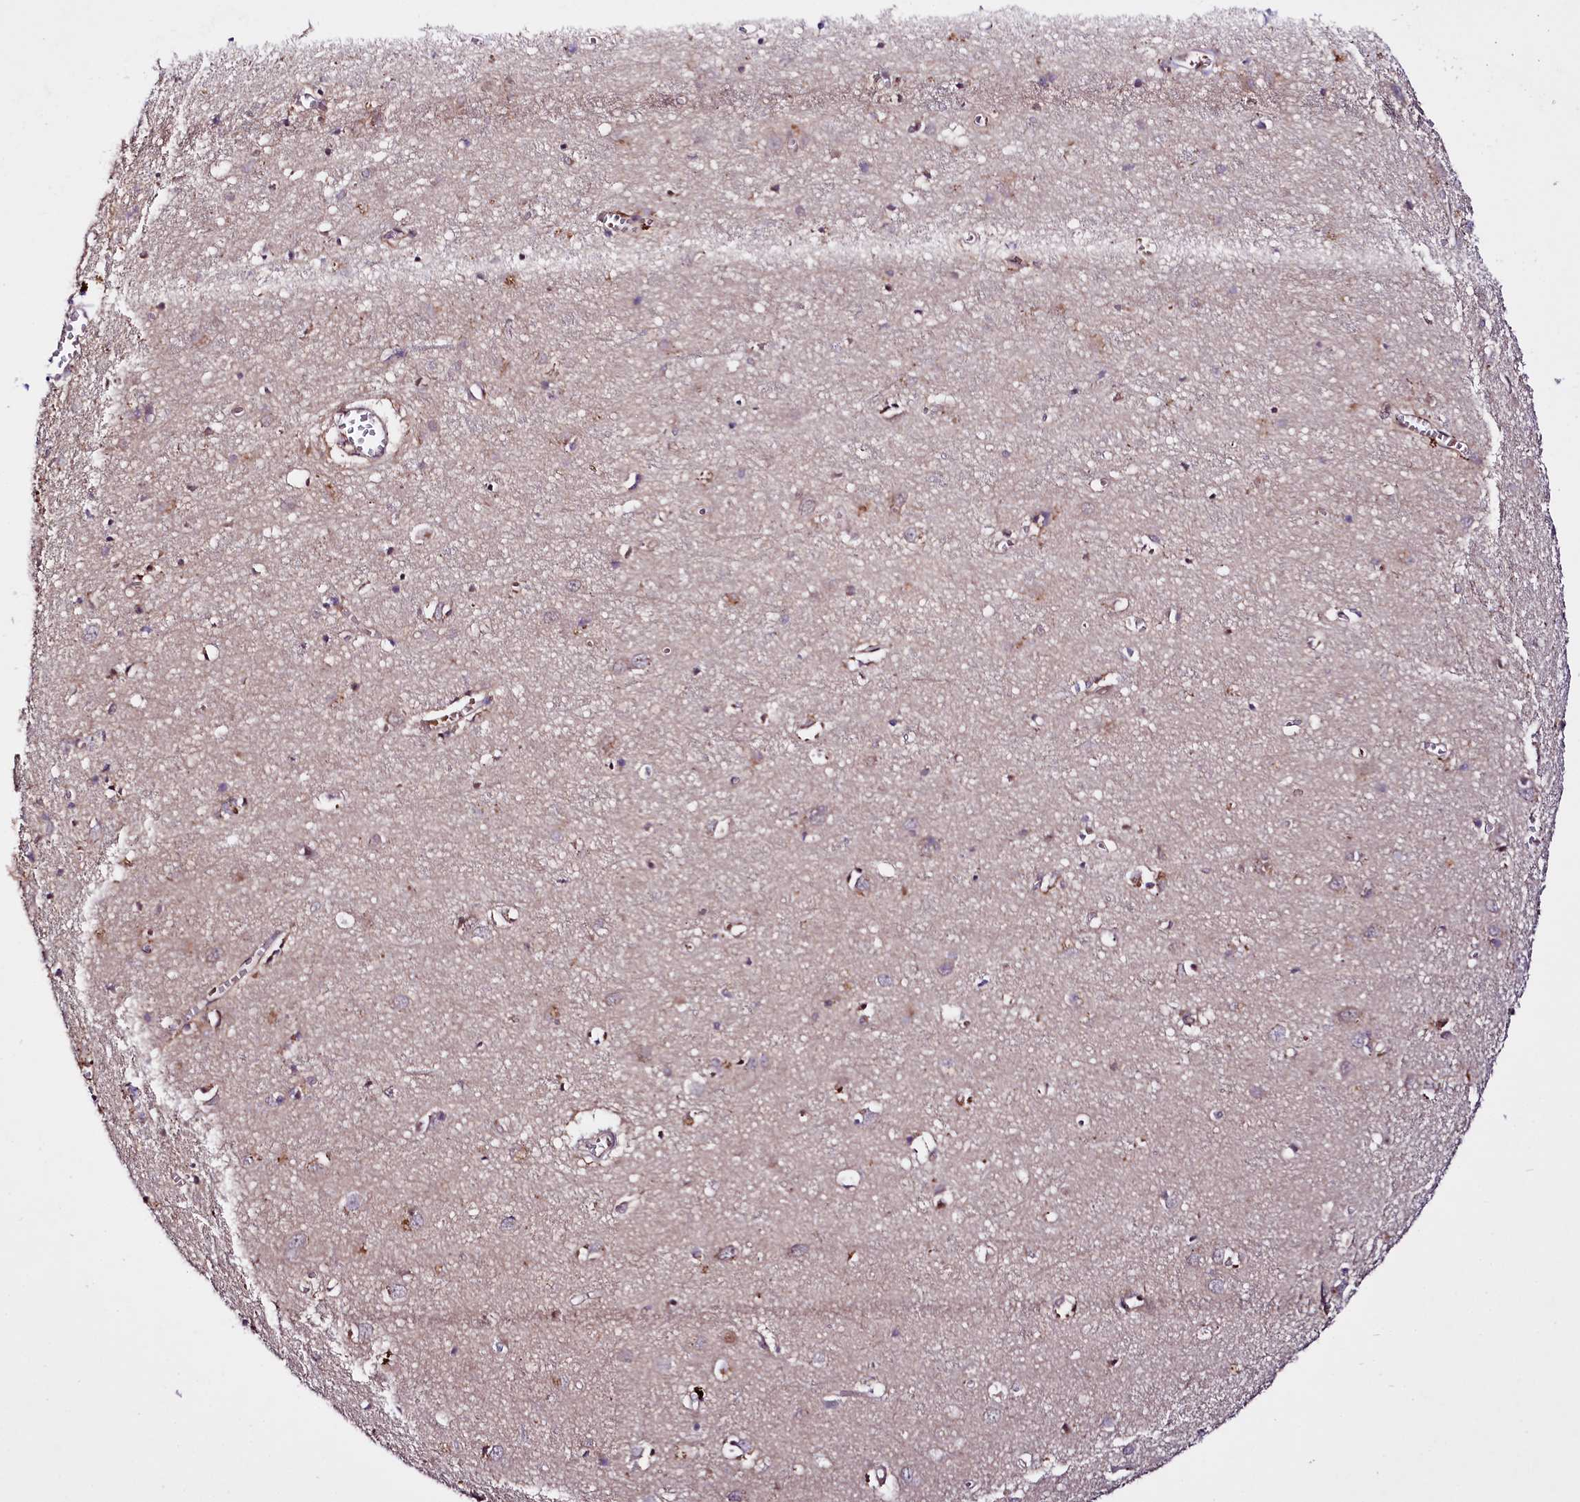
{"staining": {"intensity": "moderate", "quantity": ">75%", "location": "cytoplasmic/membranous"}, "tissue": "cerebral cortex", "cell_type": "Endothelial cells", "image_type": "normal", "snomed": [{"axis": "morphology", "description": "Normal tissue, NOS"}, {"axis": "topography", "description": "Cerebral cortex"}], "caption": "A medium amount of moderate cytoplasmic/membranous expression is identified in about >75% of endothelial cells in unremarkable cerebral cortex. The protein of interest is stained brown, and the nuclei are stained in blue (DAB IHC with brightfield microscopy, high magnification).", "gene": "TAFAZZIN", "patient": {"sex": "female", "age": 64}}